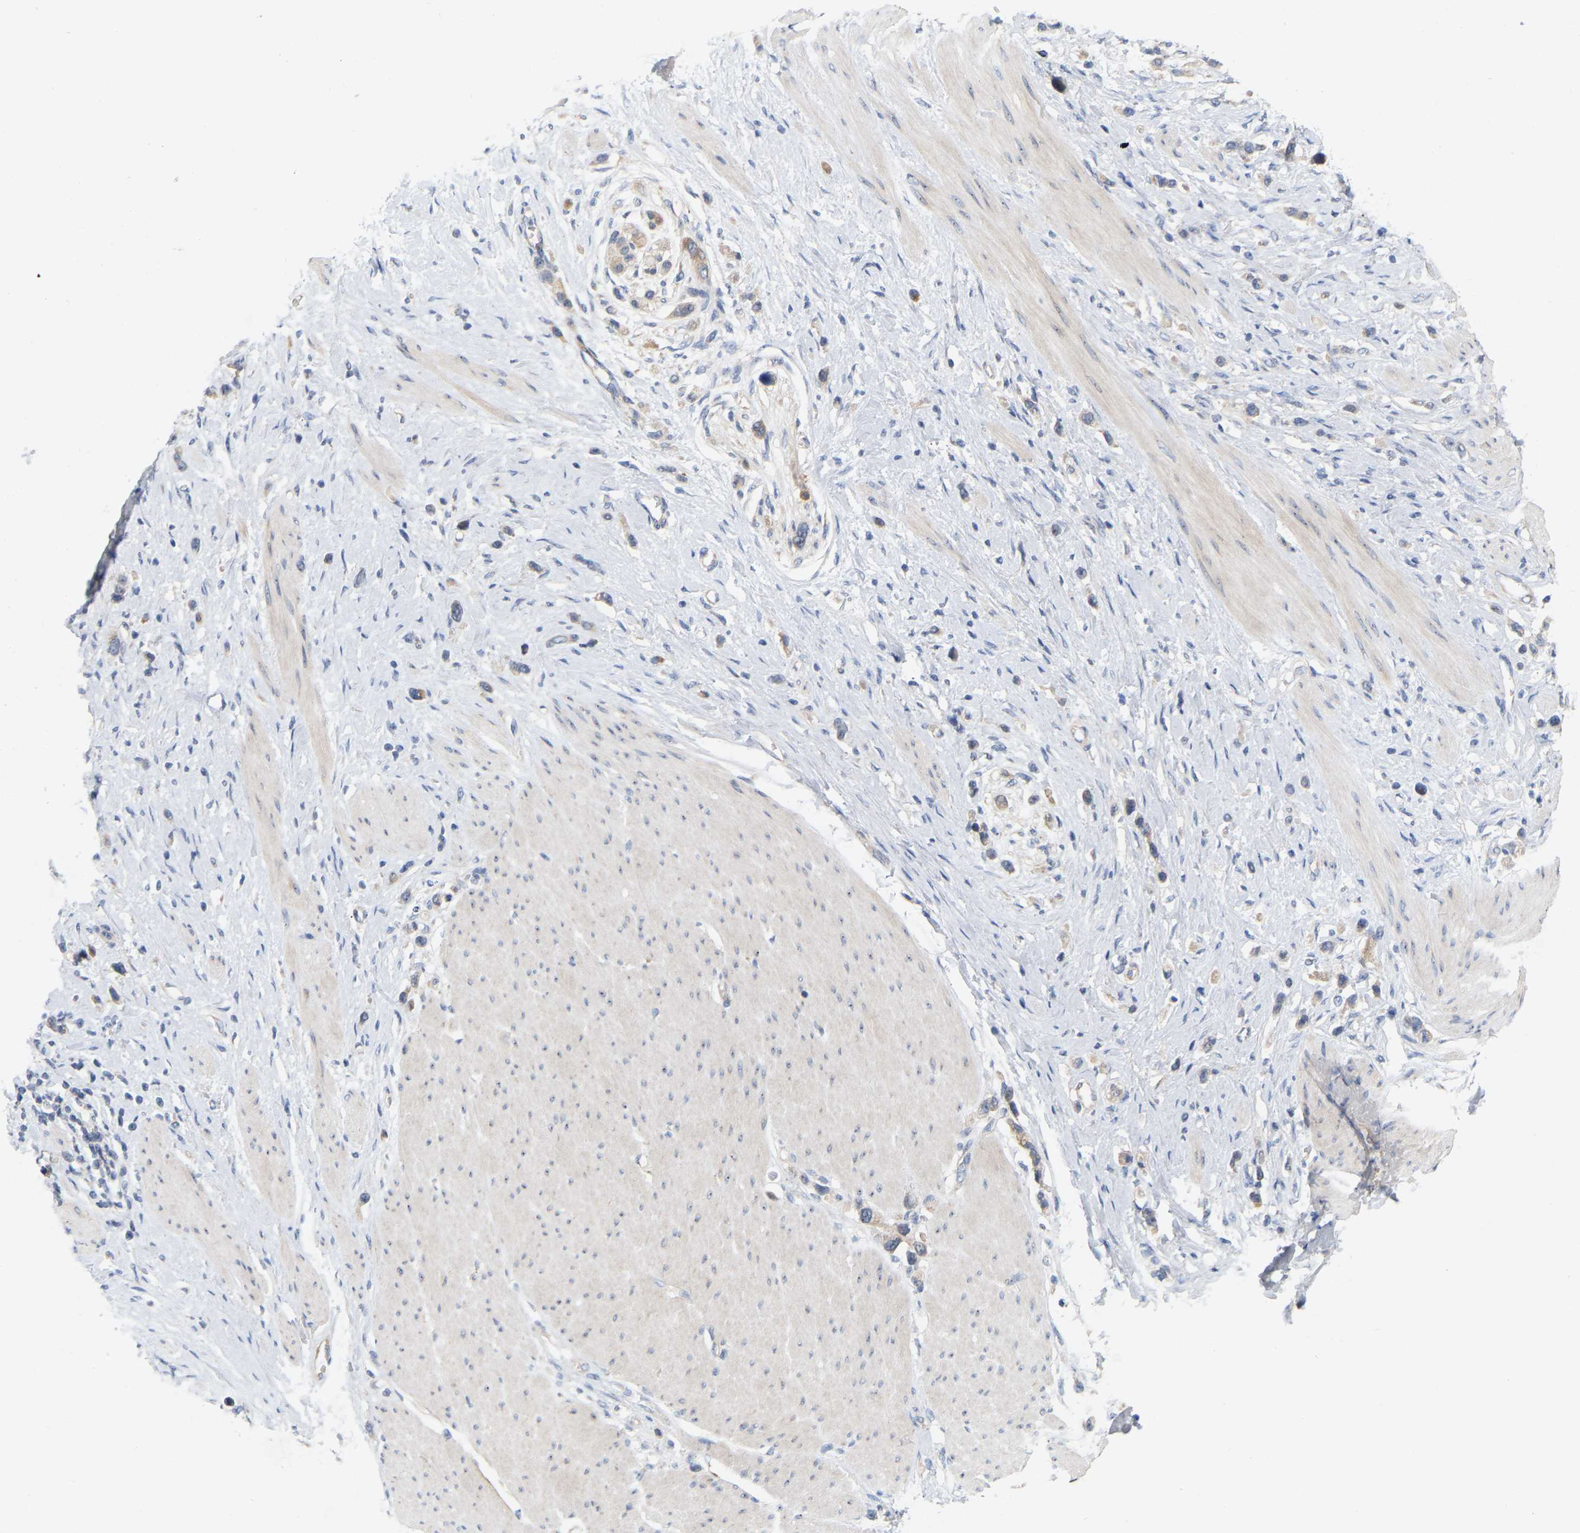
{"staining": {"intensity": "weak", "quantity": ">75%", "location": "cytoplasmic/membranous"}, "tissue": "stomach cancer", "cell_type": "Tumor cells", "image_type": "cancer", "snomed": [{"axis": "morphology", "description": "Adenocarcinoma, NOS"}, {"axis": "topography", "description": "Stomach"}], "caption": "Tumor cells exhibit weak cytoplasmic/membranous staining in about >75% of cells in stomach cancer (adenocarcinoma). The protein is stained brown, and the nuclei are stained in blue (DAB (3,3'-diaminobenzidine) IHC with brightfield microscopy, high magnification).", "gene": "MINDY4", "patient": {"sex": "female", "age": 65}}